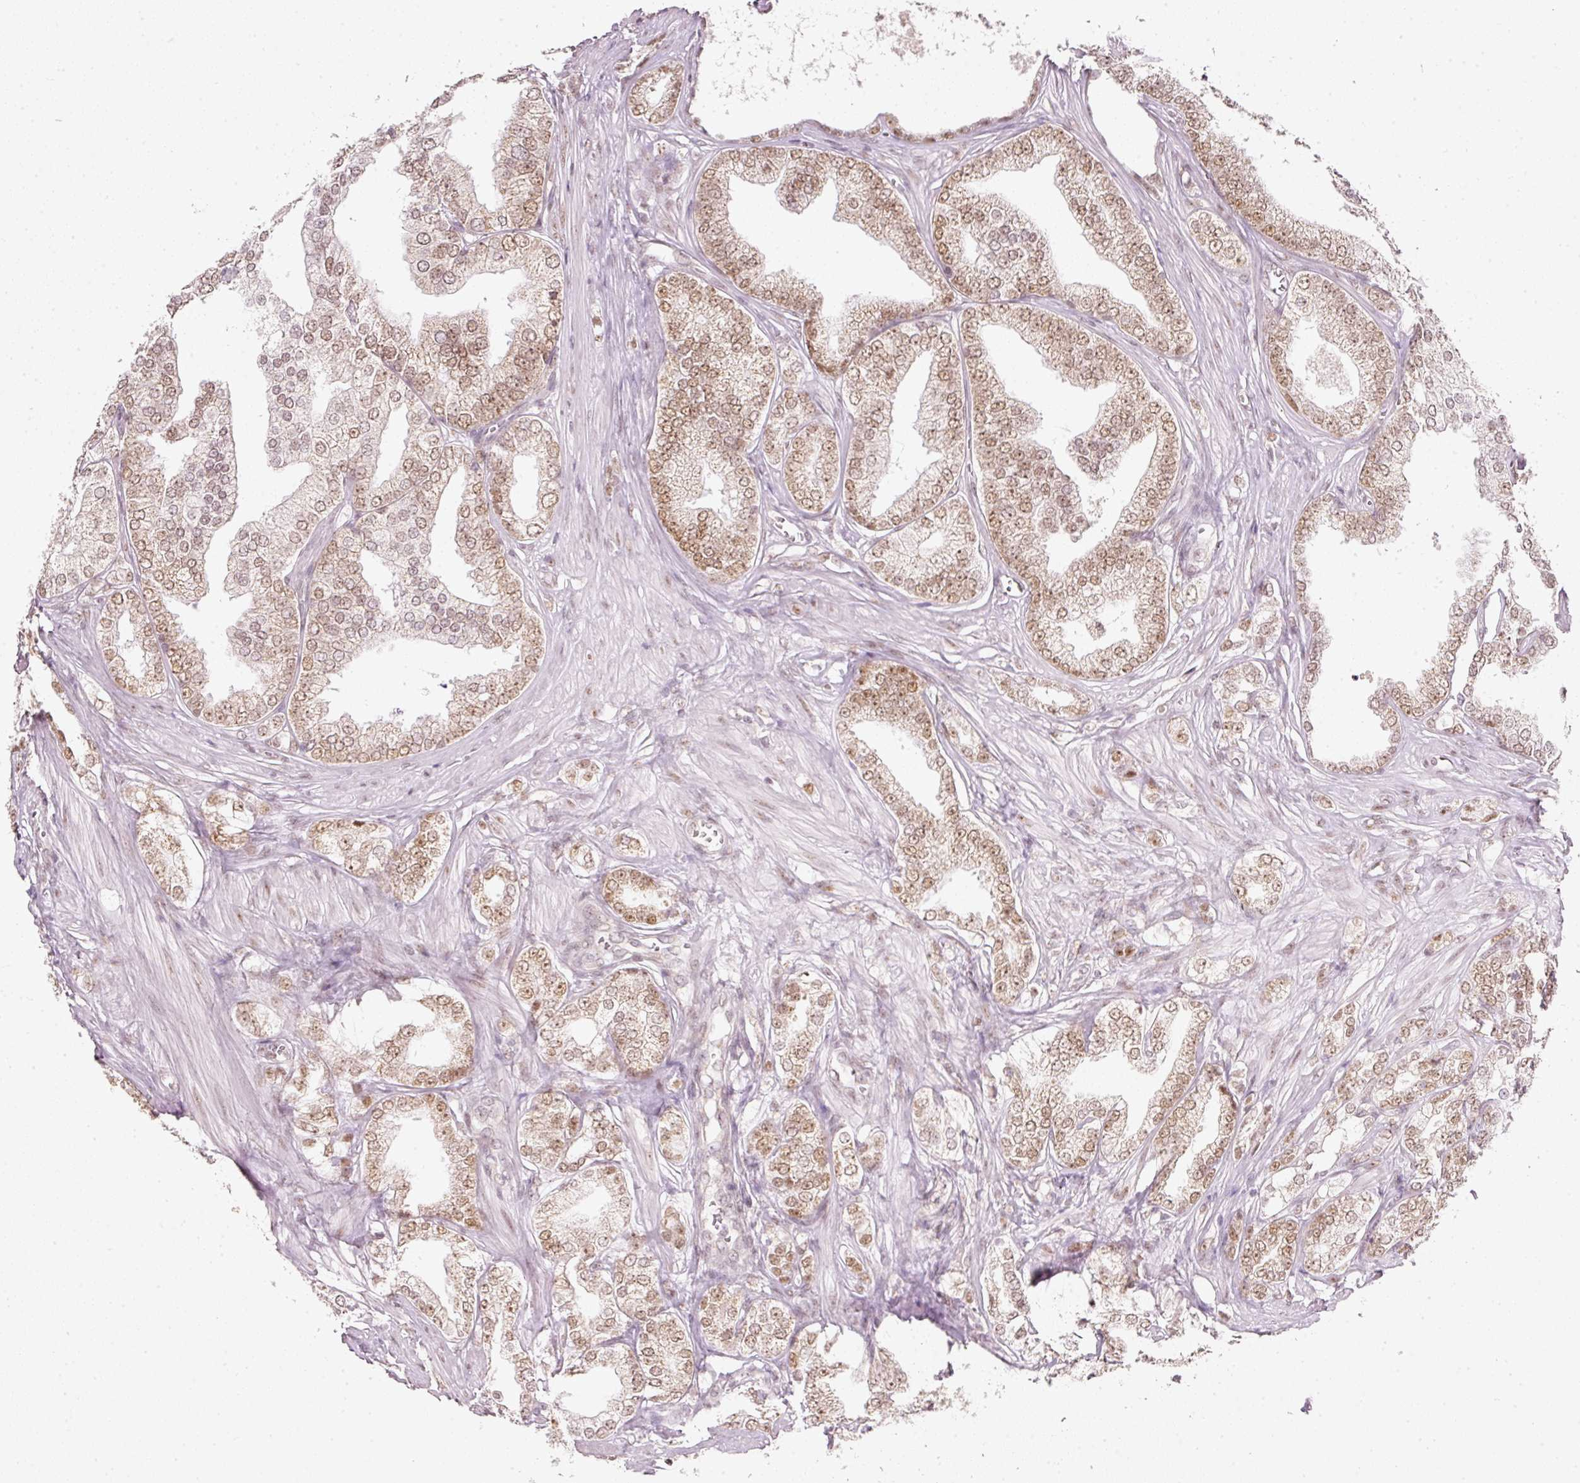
{"staining": {"intensity": "moderate", "quantity": ">75%", "location": "nuclear"}, "tissue": "prostate cancer", "cell_type": "Tumor cells", "image_type": "cancer", "snomed": [{"axis": "morphology", "description": "Adenocarcinoma, High grade"}, {"axis": "topography", "description": "Prostate"}], "caption": "Tumor cells reveal medium levels of moderate nuclear positivity in approximately >75% of cells in human prostate cancer.", "gene": "FSTL3", "patient": {"sex": "male", "age": 50}}